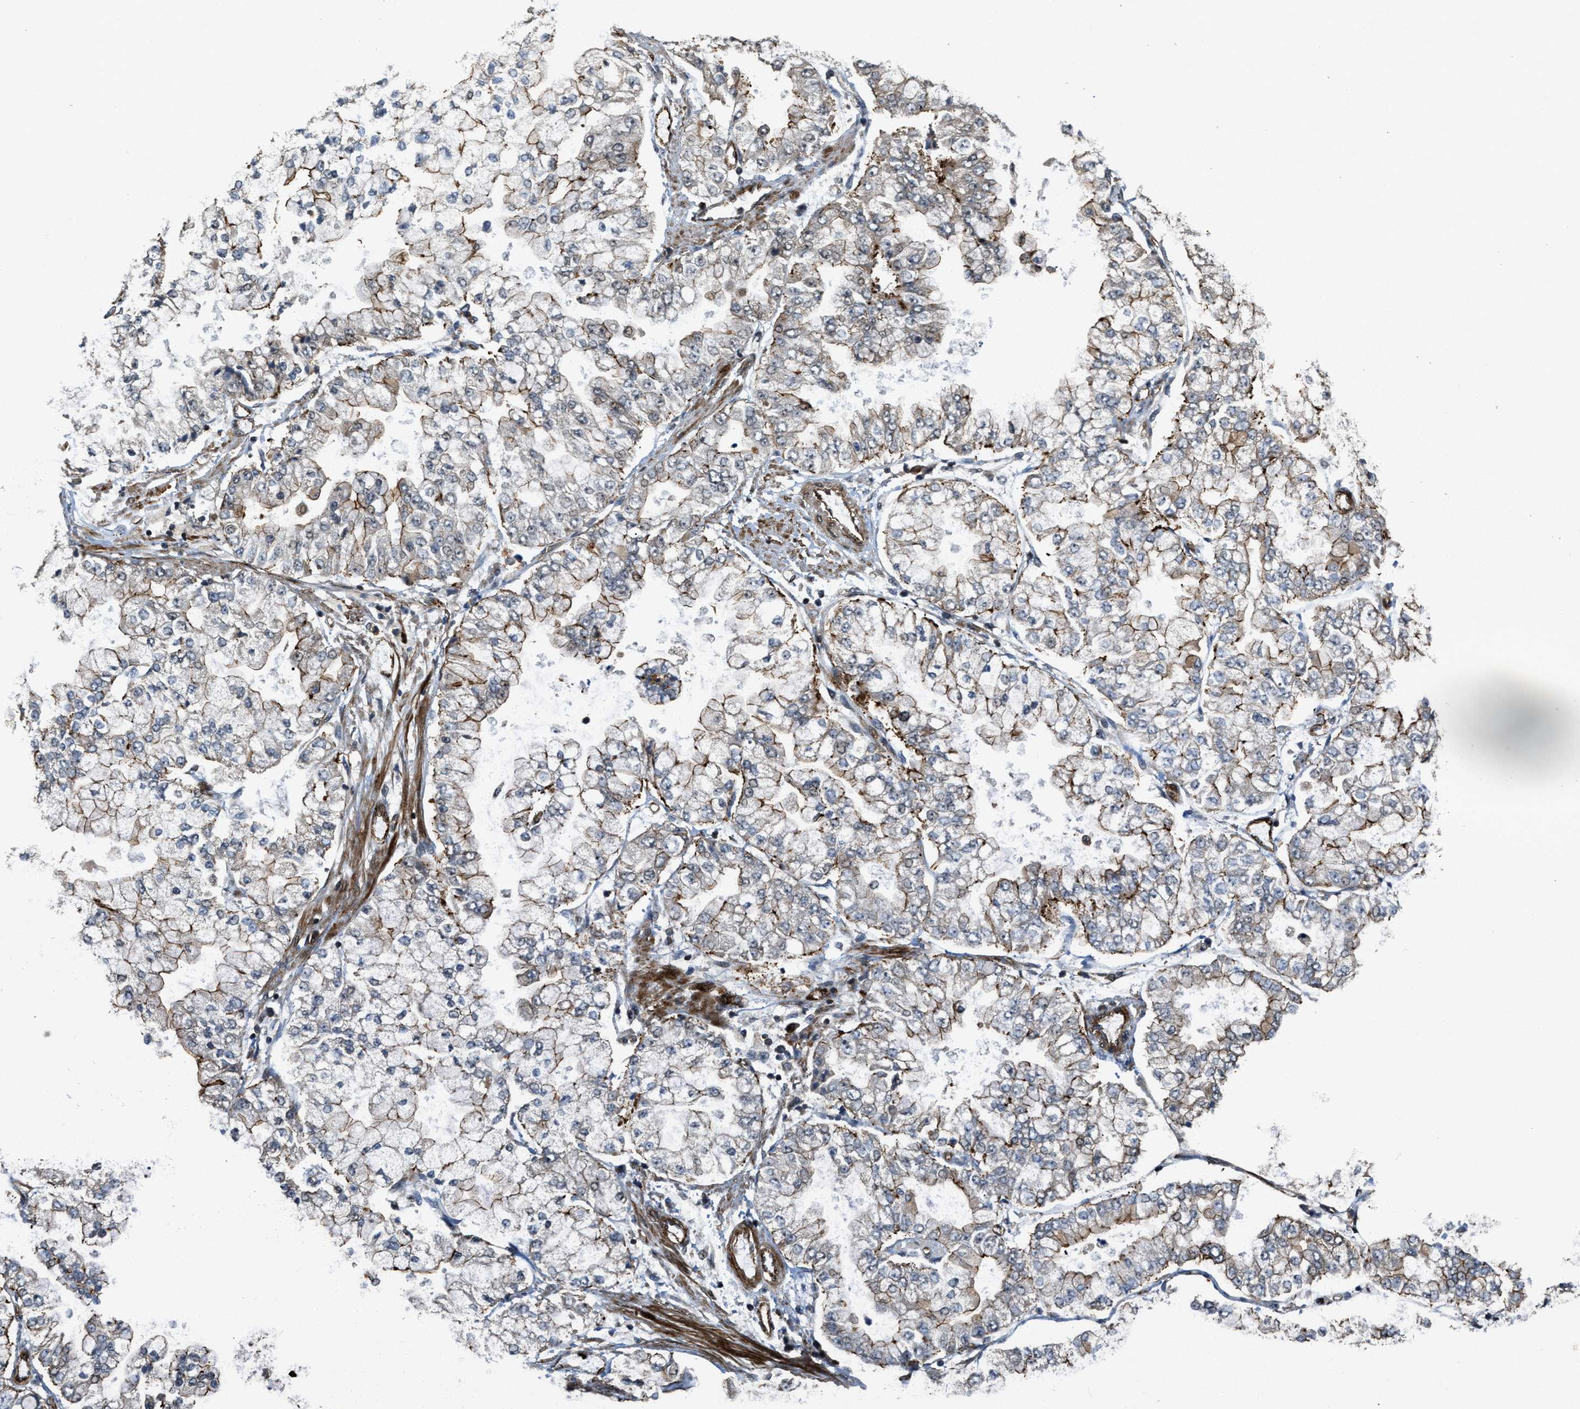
{"staining": {"intensity": "moderate", "quantity": "25%-75%", "location": "cytoplasmic/membranous"}, "tissue": "stomach cancer", "cell_type": "Tumor cells", "image_type": "cancer", "snomed": [{"axis": "morphology", "description": "Adenocarcinoma, NOS"}, {"axis": "topography", "description": "Stomach"}], "caption": "Immunohistochemical staining of human stomach adenocarcinoma reveals medium levels of moderate cytoplasmic/membranous protein staining in about 25%-75% of tumor cells. The protein of interest is shown in brown color, while the nuclei are stained blue.", "gene": "DPF2", "patient": {"sex": "male", "age": 76}}